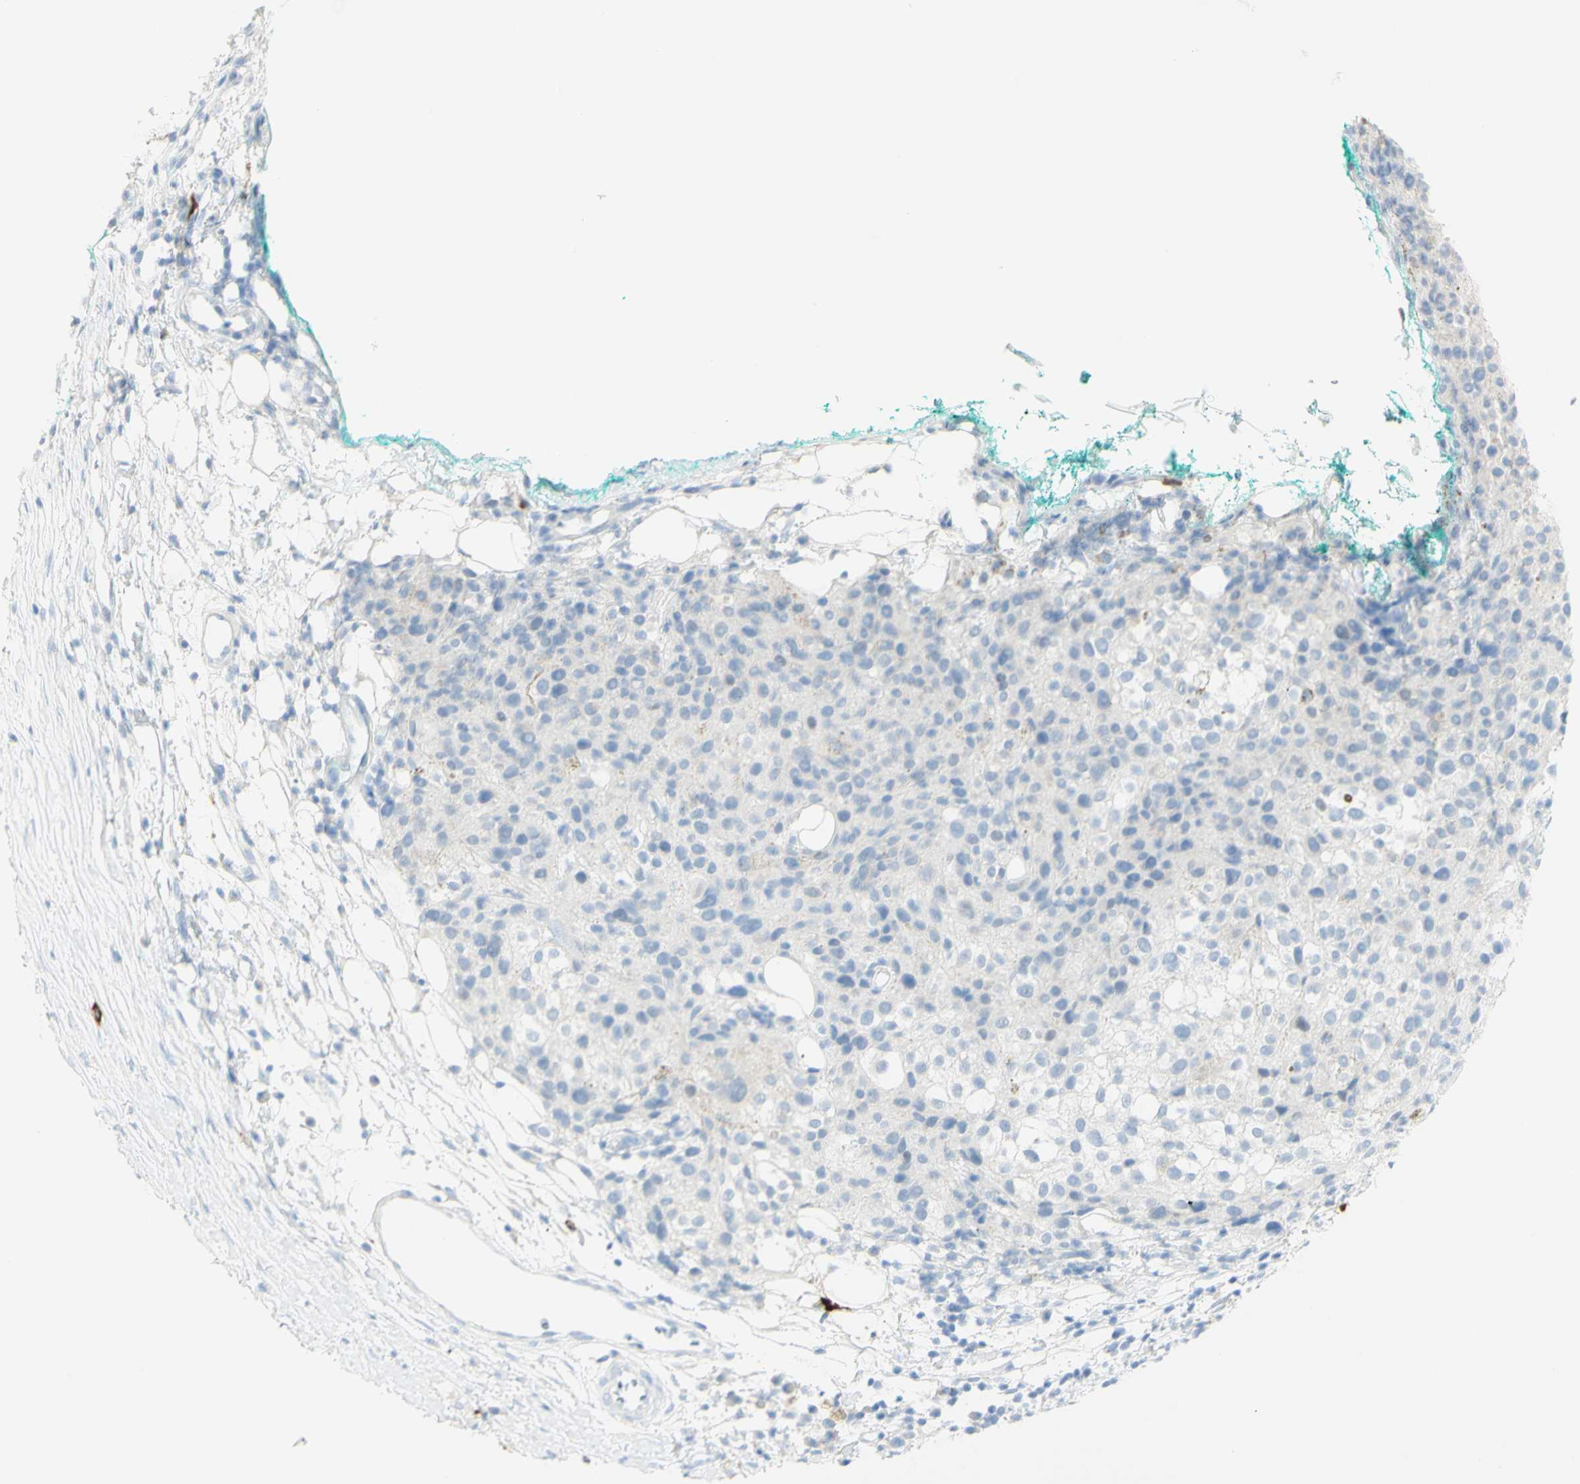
{"staining": {"intensity": "negative", "quantity": "none", "location": "none"}, "tissue": "melanoma", "cell_type": "Tumor cells", "image_type": "cancer", "snomed": [{"axis": "morphology", "description": "Necrosis, NOS"}, {"axis": "morphology", "description": "Malignant melanoma, NOS"}, {"axis": "topography", "description": "Skin"}], "caption": "Histopathology image shows no significant protein expression in tumor cells of melanoma.", "gene": "LETM1", "patient": {"sex": "female", "age": 87}}